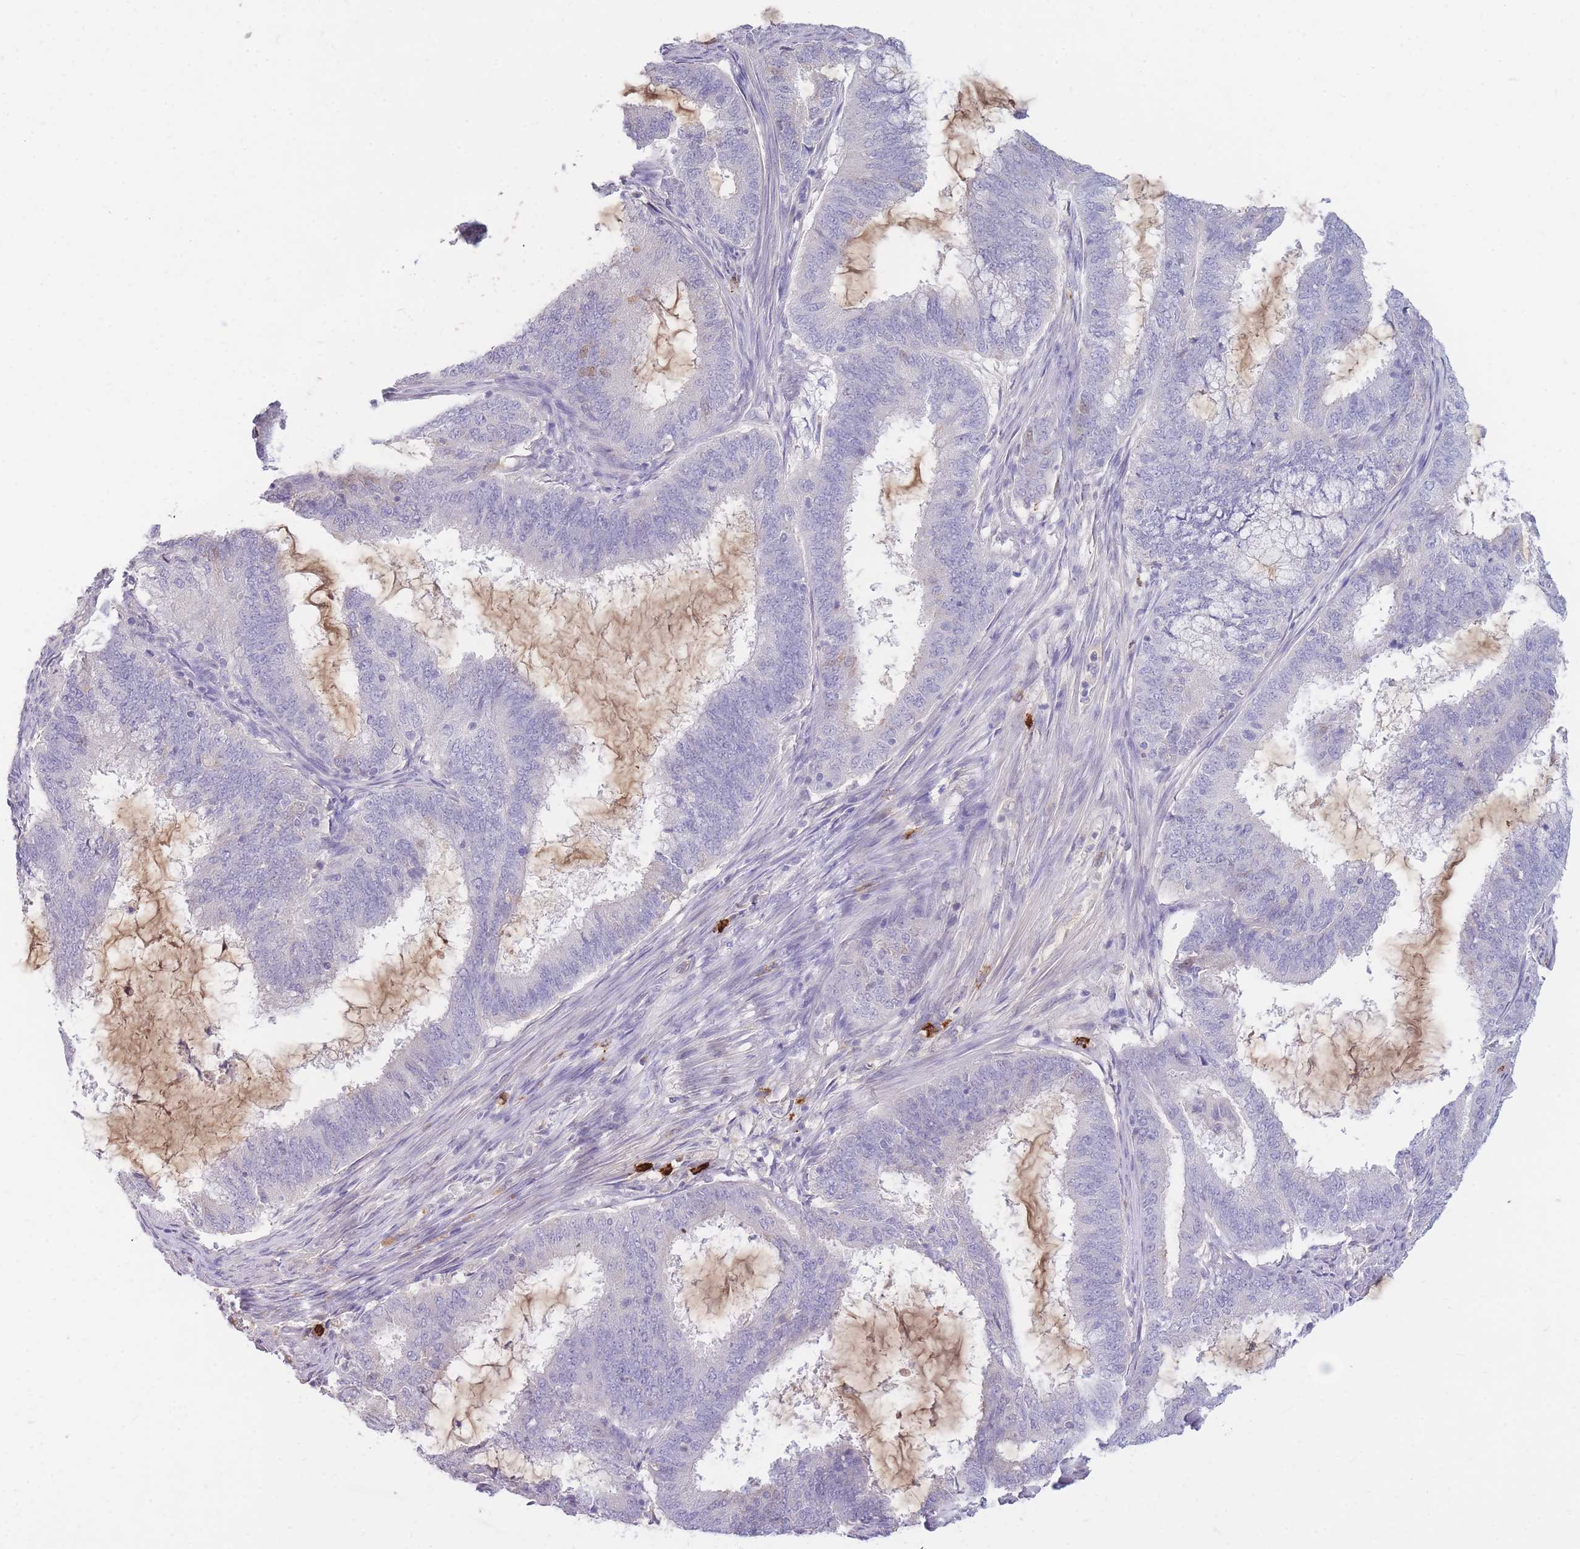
{"staining": {"intensity": "negative", "quantity": "none", "location": "none"}, "tissue": "endometrial cancer", "cell_type": "Tumor cells", "image_type": "cancer", "snomed": [{"axis": "morphology", "description": "Adenocarcinoma, NOS"}, {"axis": "topography", "description": "Endometrium"}], "caption": "Photomicrograph shows no significant protein staining in tumor cells of endometrial cancer.", "gene": "TPSD1", "patient": {"sex": "female", "age": 51}}